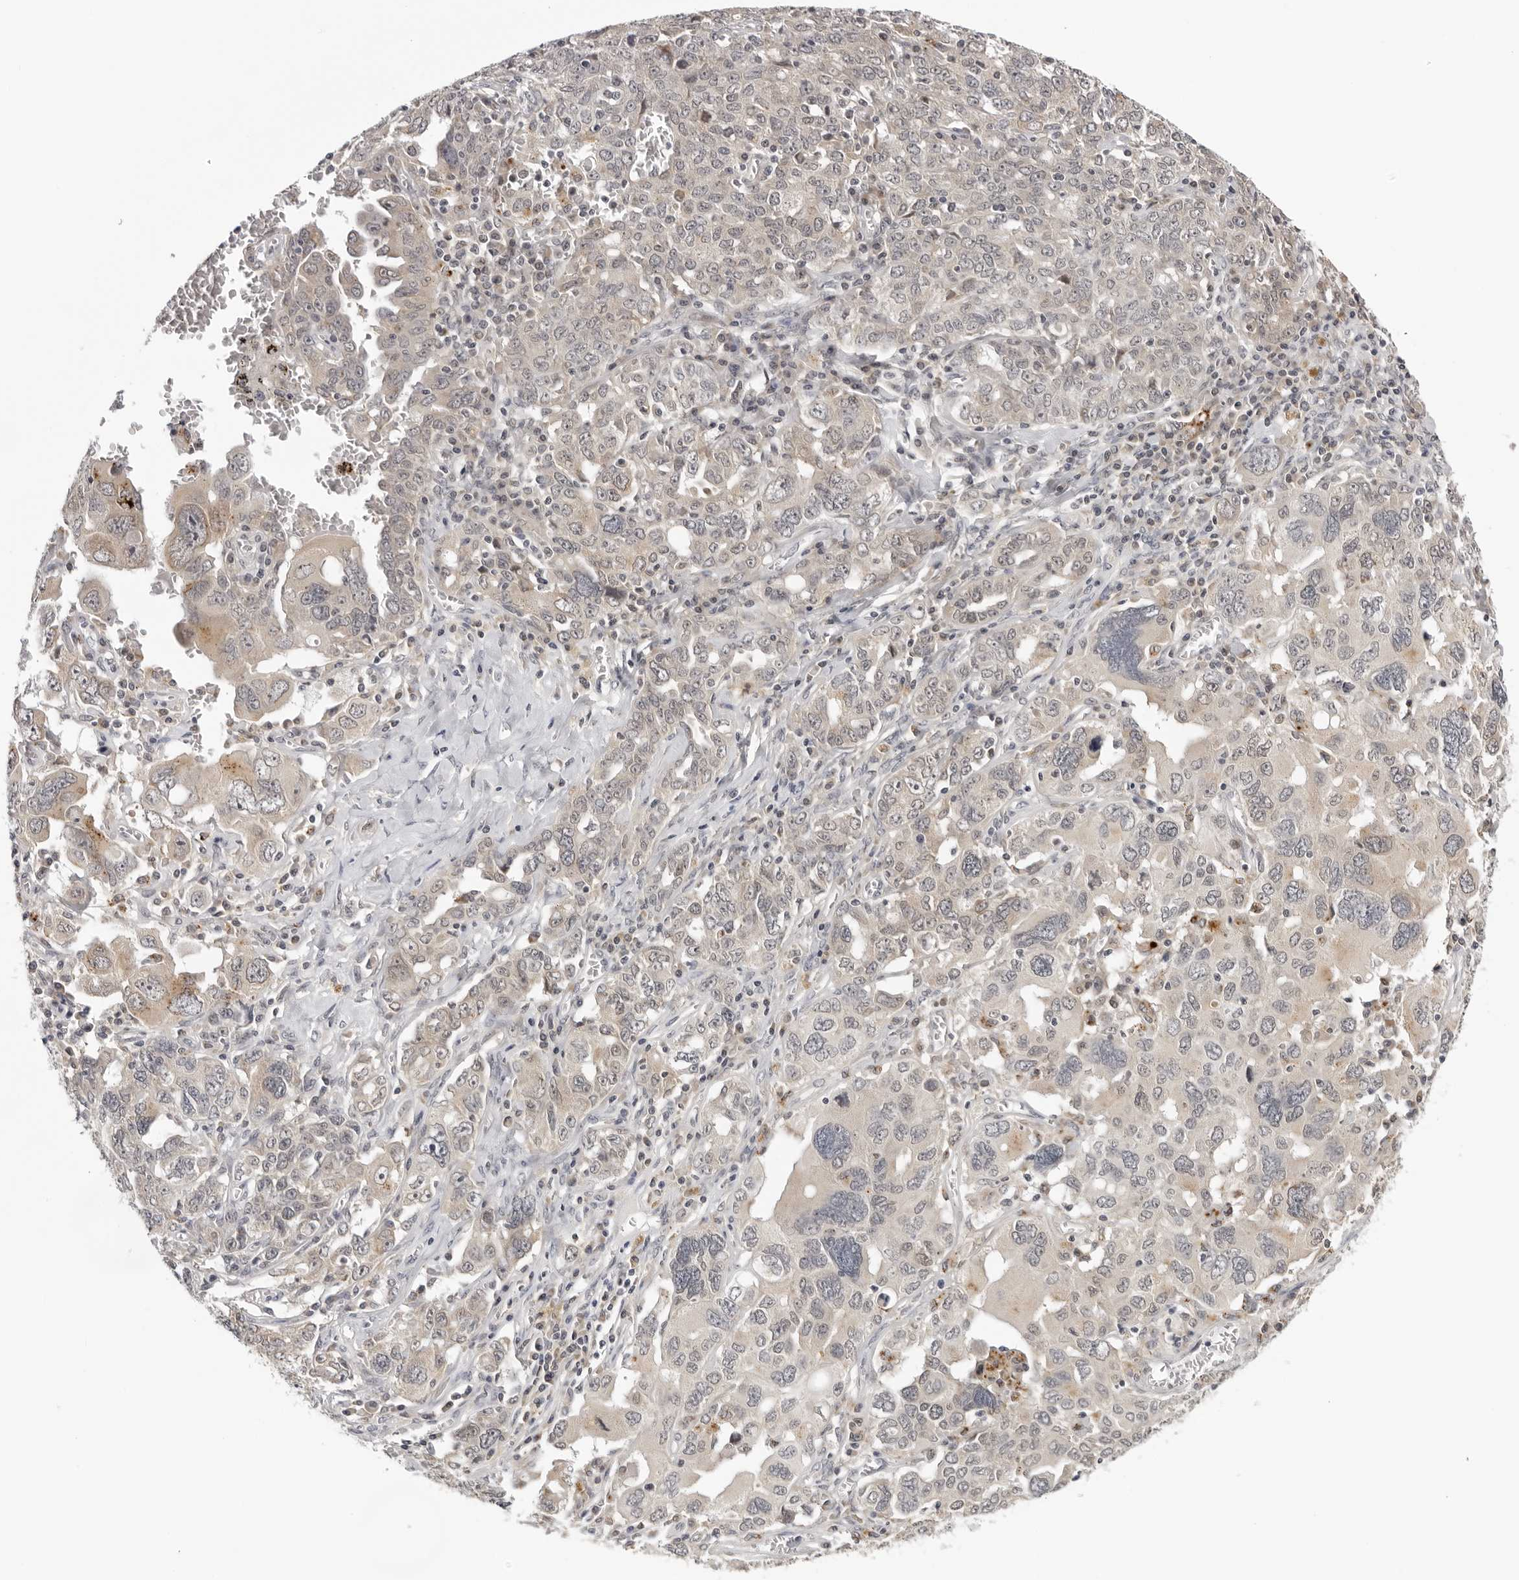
{"staining": {"intensity": "negative", "quantity": "none", "location": "none"}, "tissue": "ovarian cancer", "cell_type": "Tumor cells", "image_type": "cancer", "snomed": [{"axis": "morphology", "description": "Carcinoma, endometroid"}, {"axis": "topography", "description": "Ovary"}], "caption": "A micrograph of ovarian endometroid carcinoma stained for a protein shows no brown staining in tumor cells.", "gene": "PRUNE1", "patient": {"sex": "female", "age": 62}}